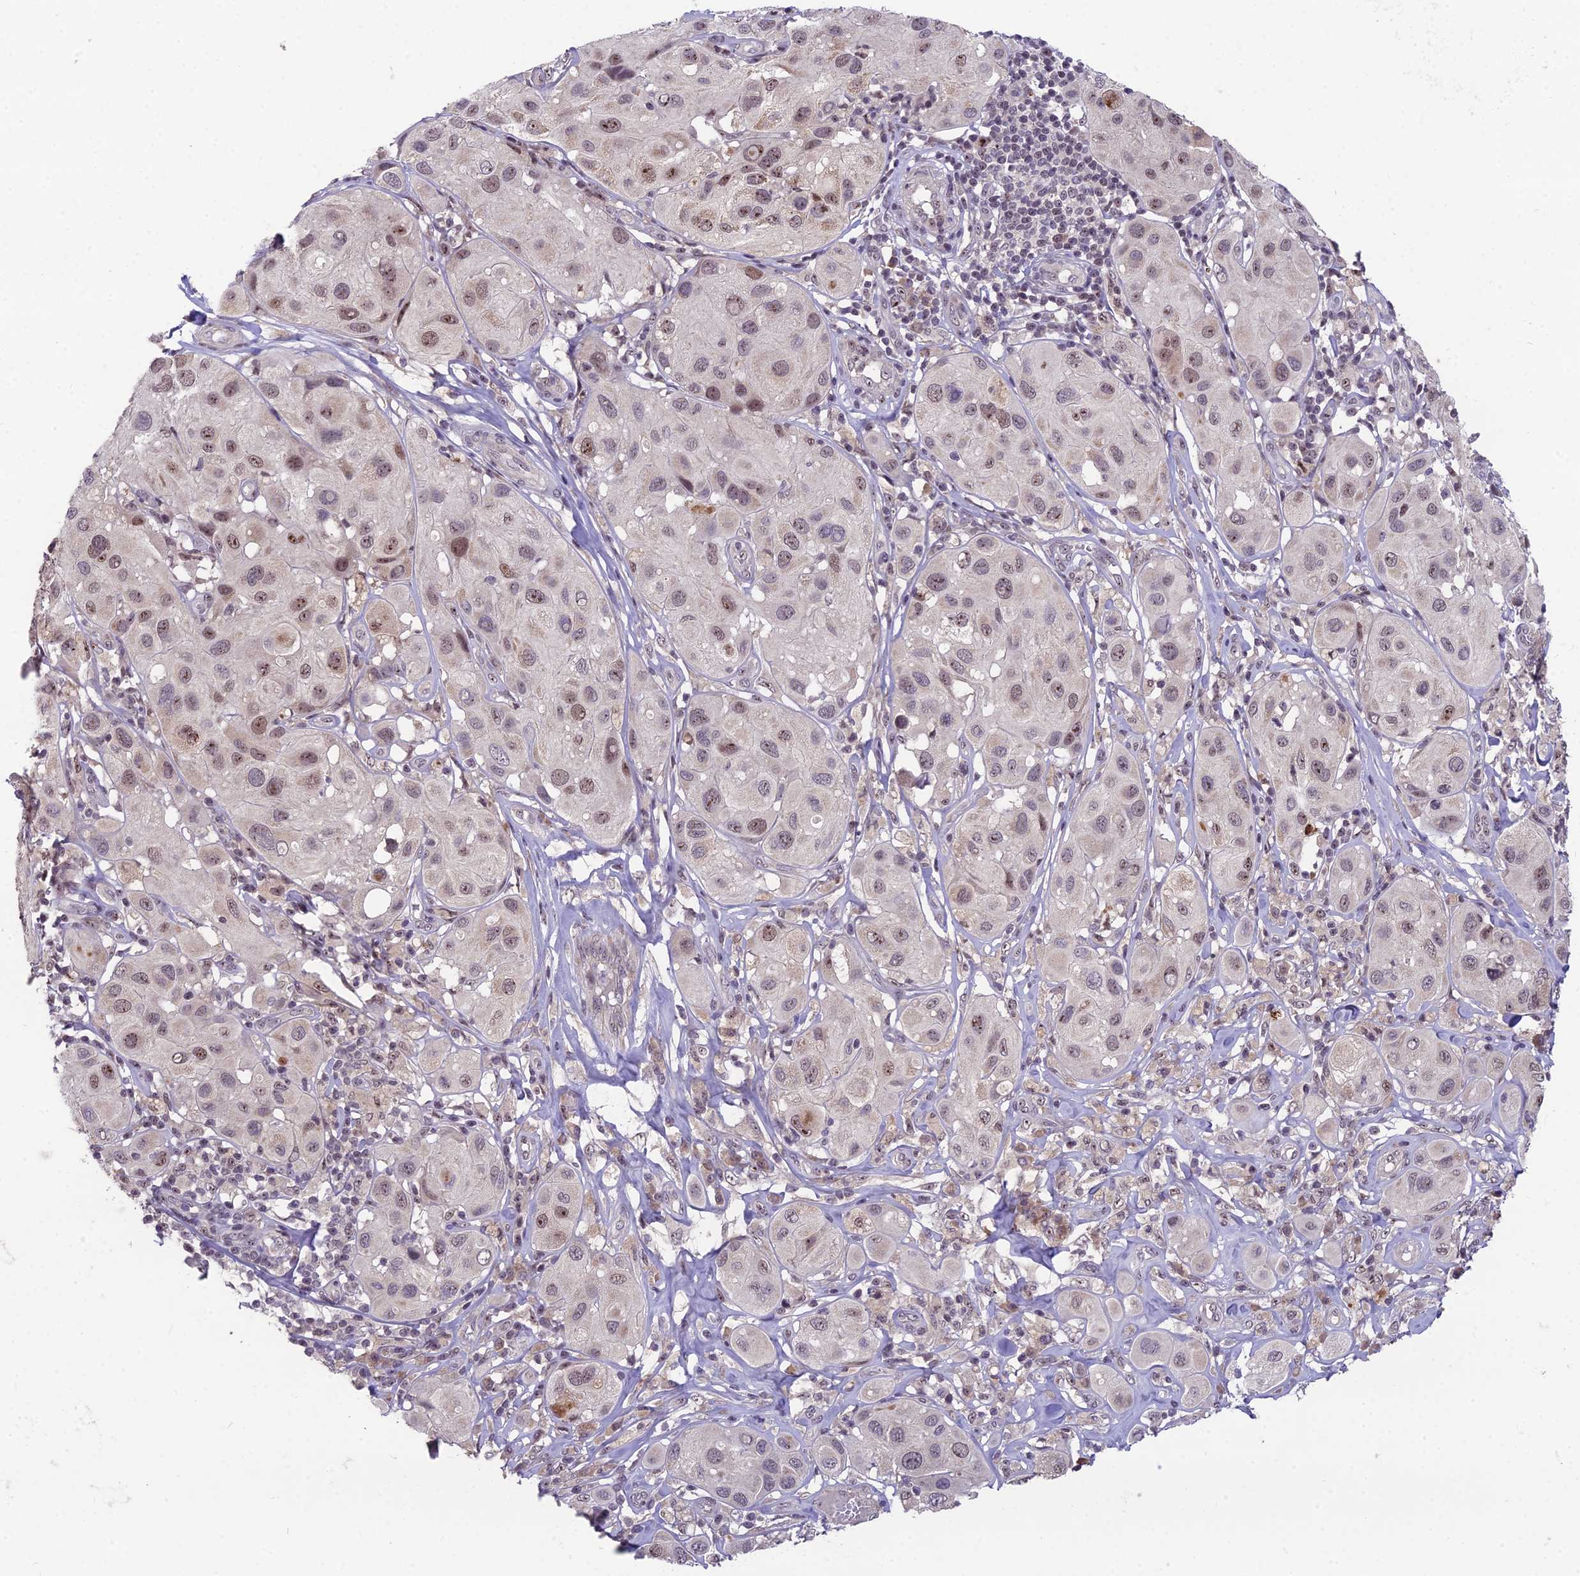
{"staining": {"intensity": "weak", "quantity": "25%-75%", "location": "nuclear"}, "tissue": "melanoma", "cell_type": "Tumor cells", "image_type": "cancer", "snomed": [{"axis": "morphology", "description": "Malignant melanoma, Metastatic site"}, {"axis": "topography", "description": "Skin"}], "caption": "Melanoma stained for a protein demonstrates weak nuclear positivity in tumor cells.", "gene": "ZNF333", "patient": {"sex": "male", "age": 41}}